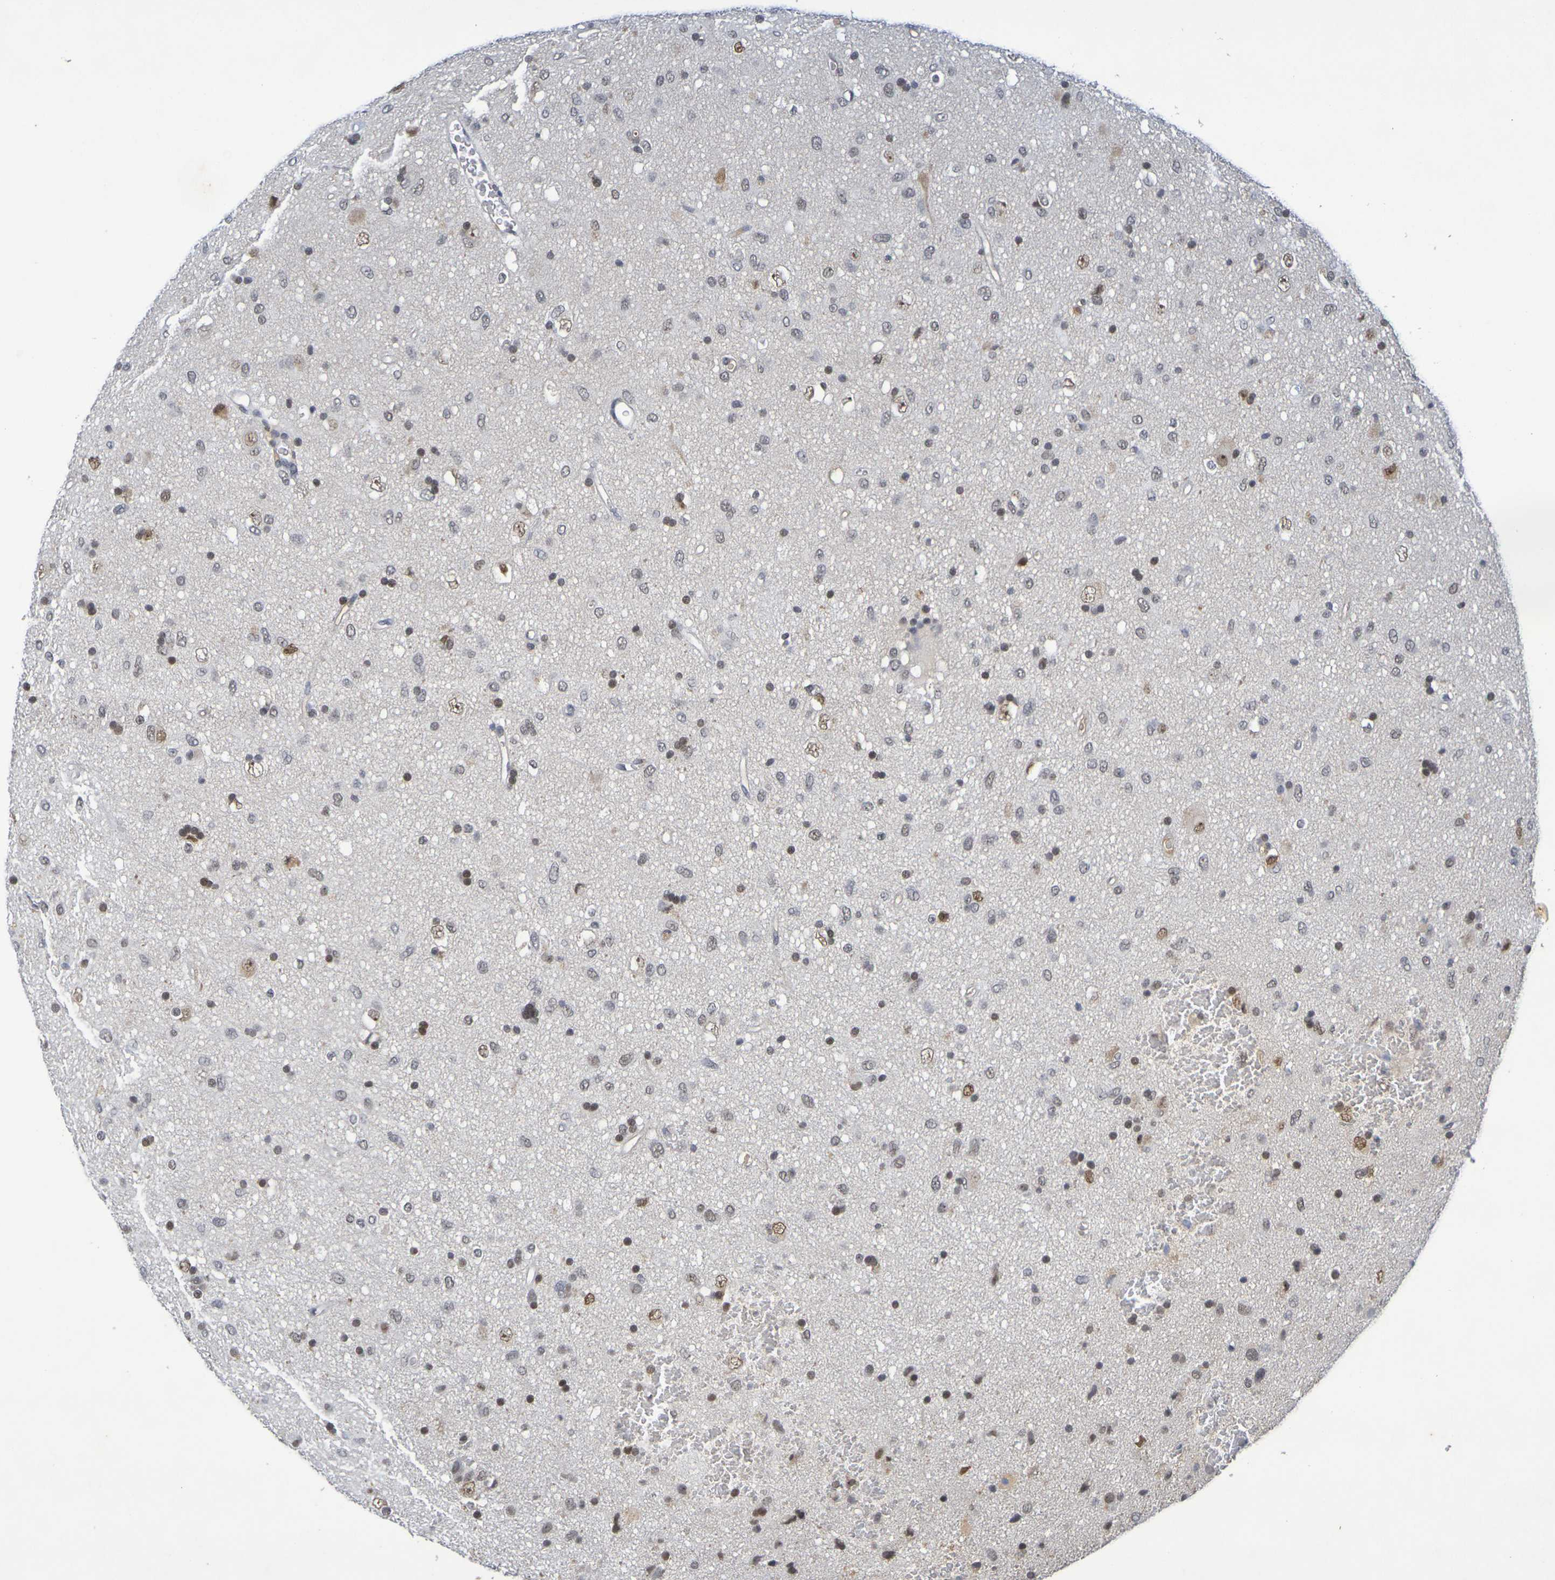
{"staining": {"intensity": "moderate", "quantity": "25%-75%", "location": "nuclear"}, "tissue": "glioma", "cell_type": "Tumor cells", "image_type": "cancer", "snomed": [{"axis": "morphology", "description": "Glioma, malignant, Low grade"}, {"axis": "topography", "description": "Brain"}], "caption": "This photomicrograph exhibits immunohistochemistry (IHC) staining of glioma, with medium moderate nuclear staining in approximately 25%-75% of tumor cells.", "gene": "TERF2", "patient": {"sex": "male", "age": 77}}